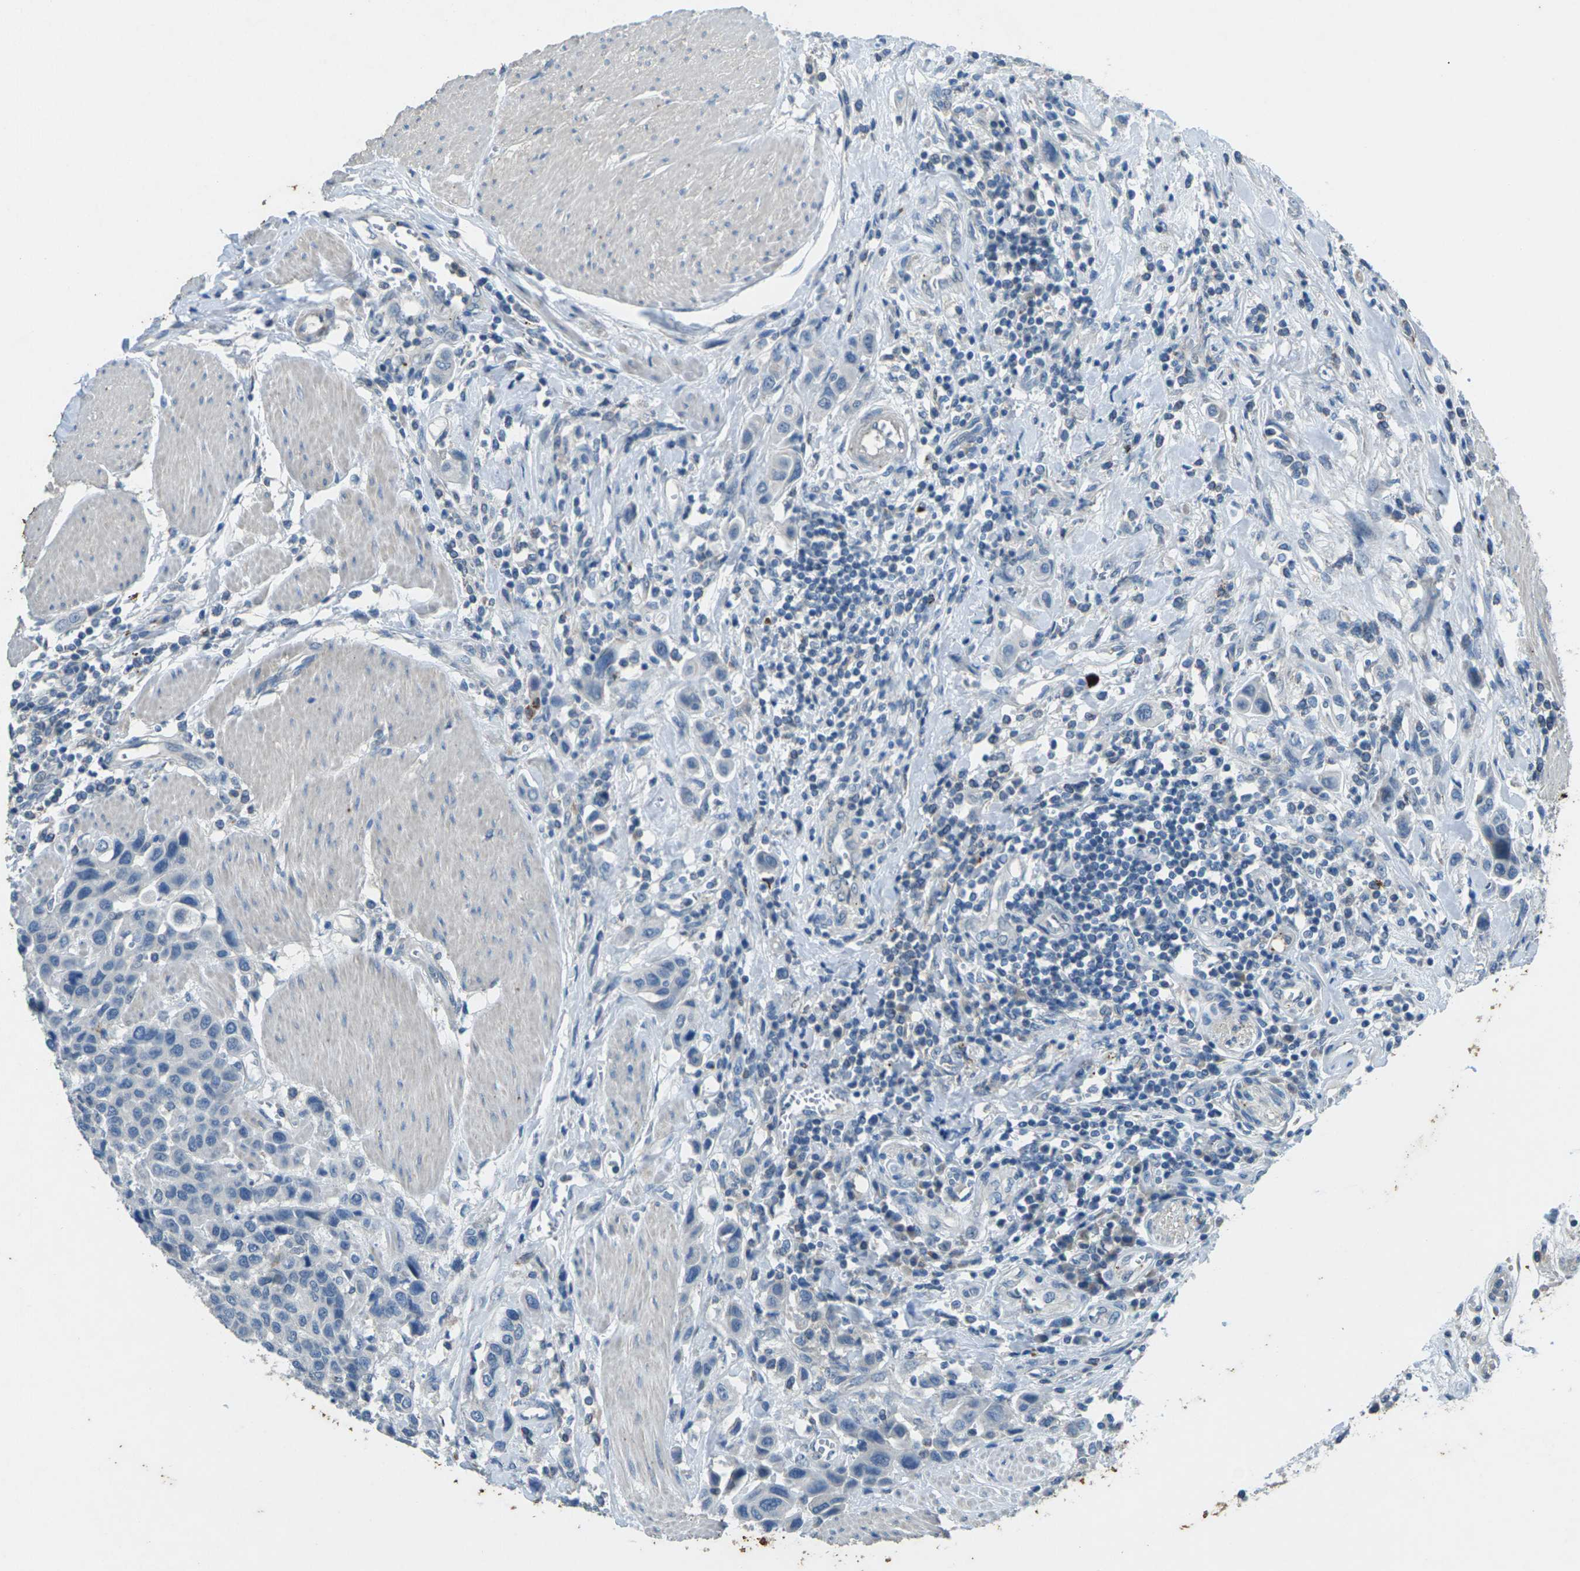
{"staining": {"intensity": "negative", "quantity": "none", "location": "none"}, "tissue": "urothelial cancer", "cell_type": "Tumor cells", "image_type": "cancer", "snomed": [{"axis": "morphology", "description": "Urothelial carcinoma, High grade"}, {"axis": "topography", "description": "Urinary bladder"}], "caption": "A photomicrograph of human urothelial cancer is negative for staining in tumor cells.", "gene": "SIGLEC14", "patient": {"sex": "male", "age": 50}}